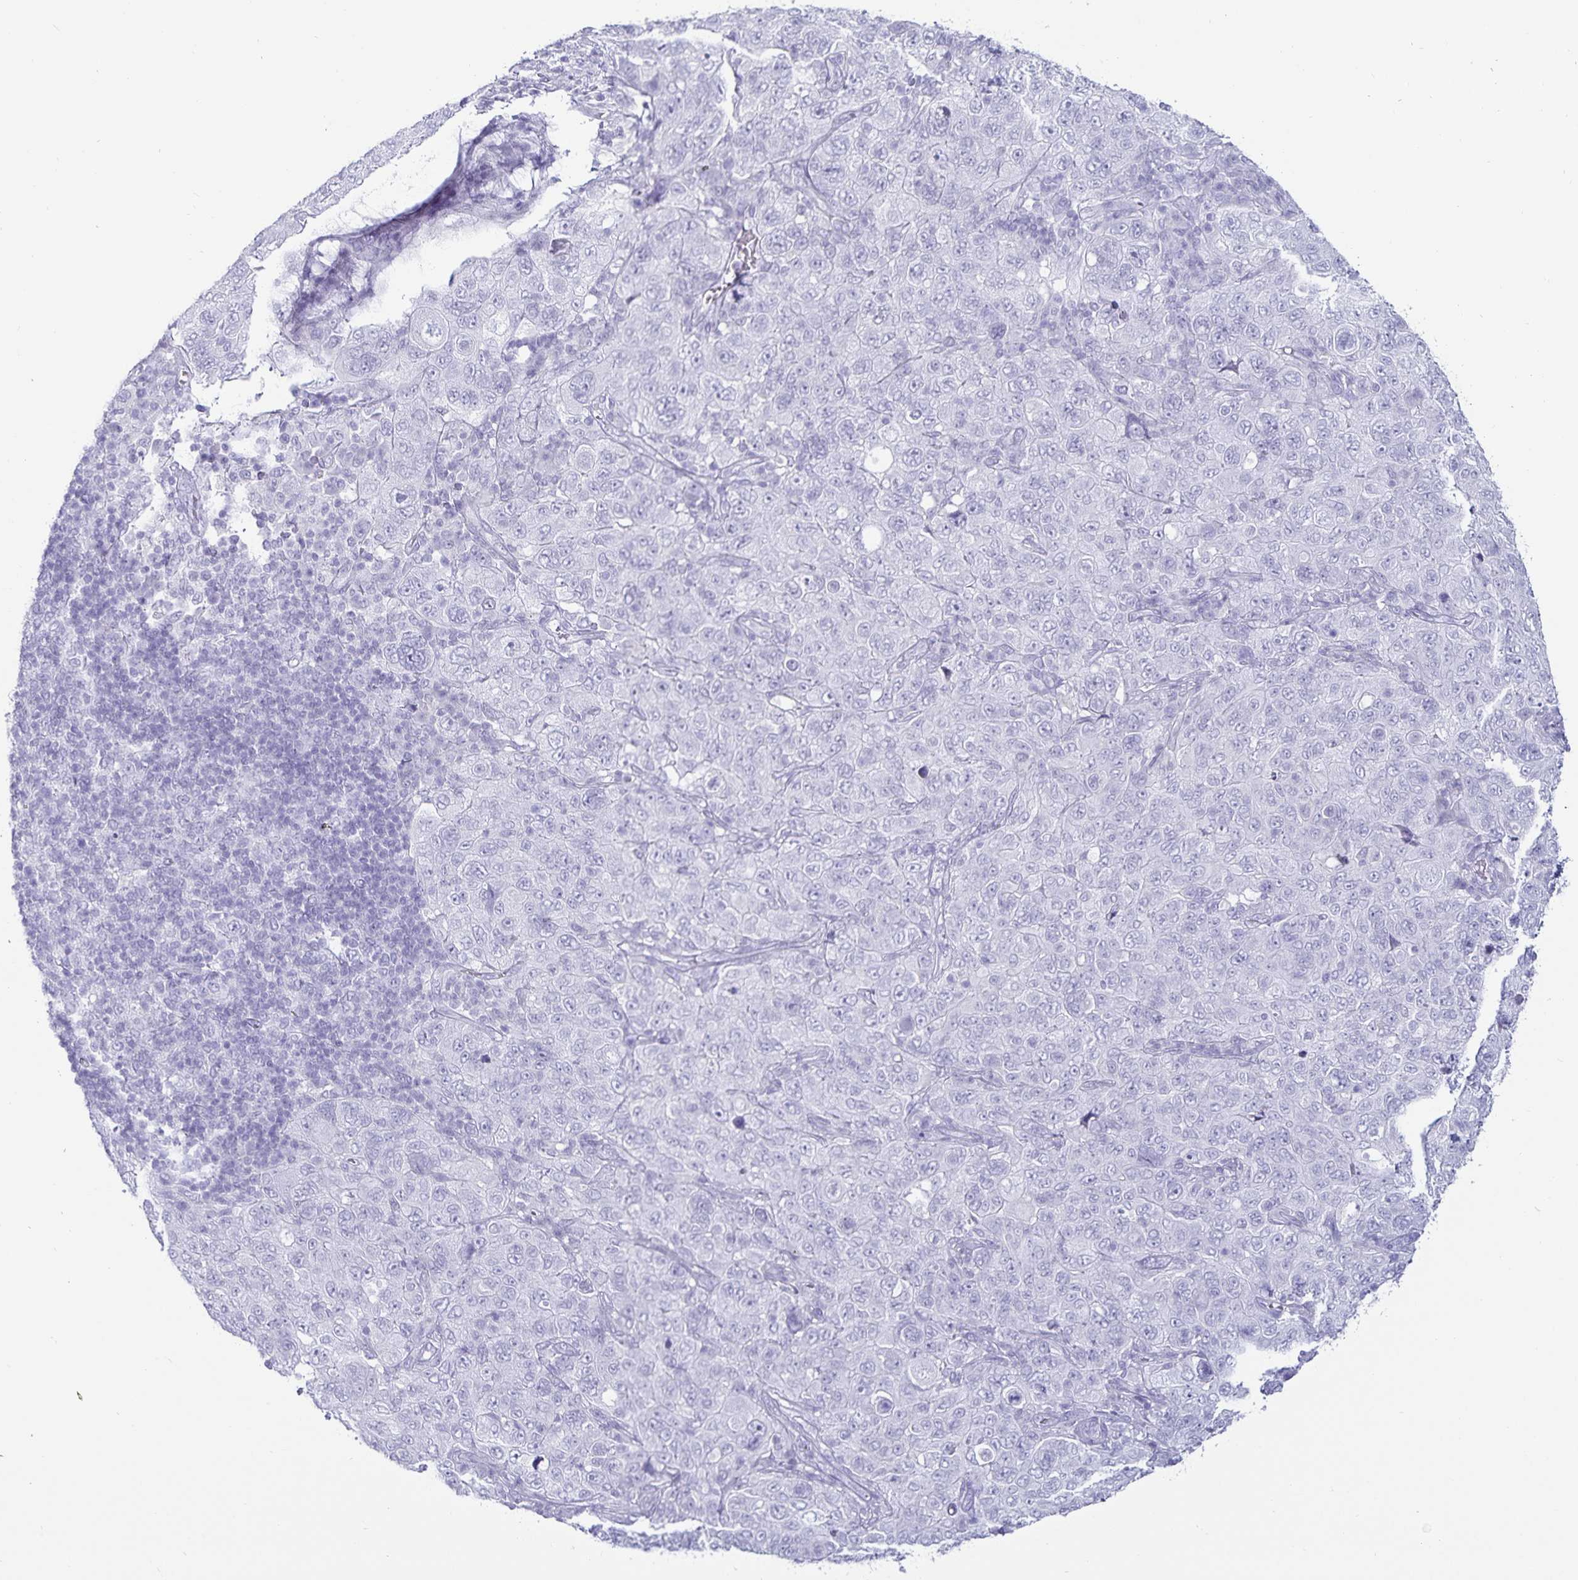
{"staining": {"intensity": "negative", "quantity": "none", "location": "none"}, "tissue": "pancreatic cancer", "cell_type": "Tumor cells", "image_type": "cancer", "snomed": [{"axis": "morphology", "description": "Adenocarcinoma, NOS"}, {"axis": "topography", "description": "Pancreas"}], "caption": "Adenocarcinoma (pancreatic) was stained to show a protein in brown. There is no significant staining in tumor cells. (IHC, brightfield microscopy, high magnification).", "gene": "DEFA6", "patient": {"sex": "male", "age": 68}}